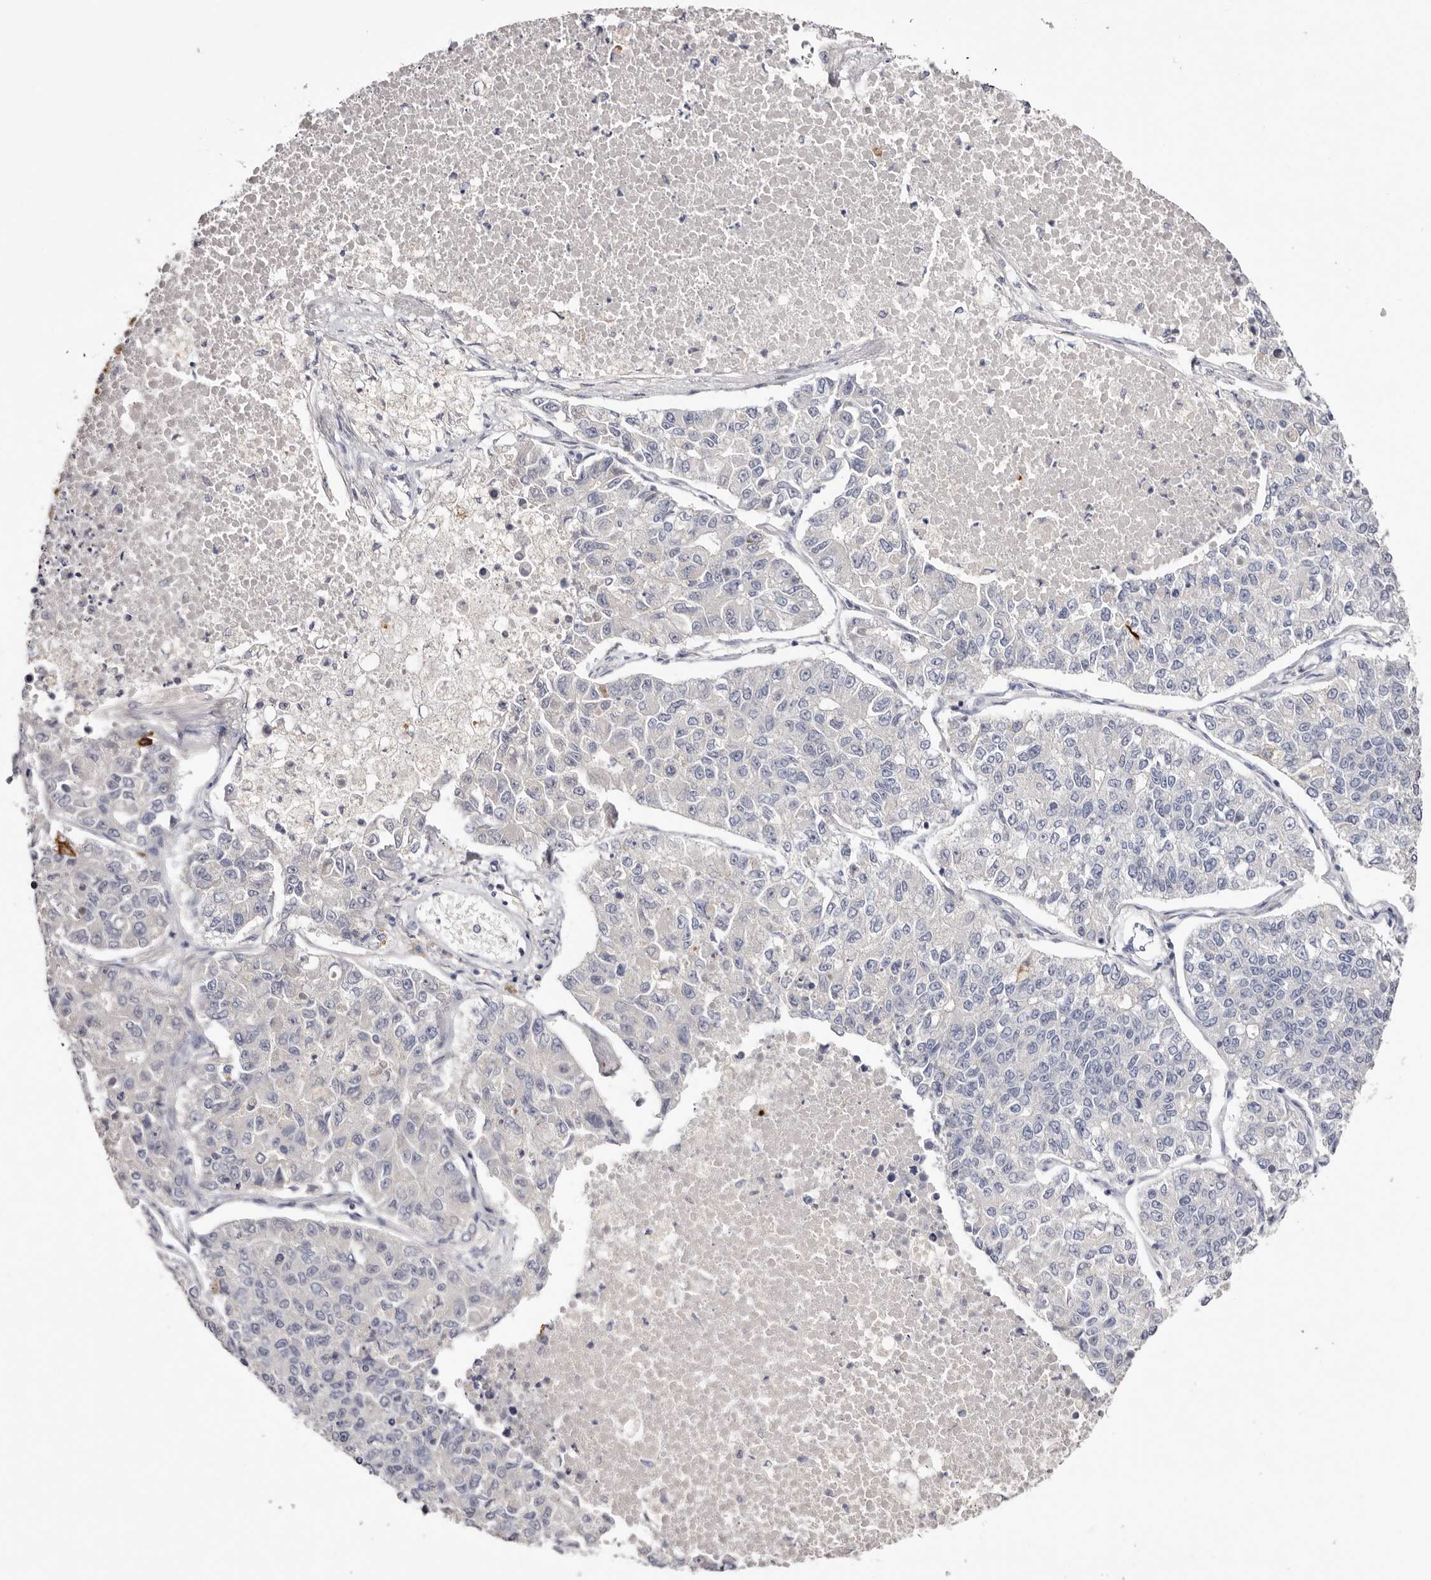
{"staining": {"intensity": "negative", "quantity": "none", "location": "none"}, "tissue": "lung cancer", "cell_type": "Tumor cells", "image_type": "cancer", "snomed": [{"axis": "morphology", "description": "Adenocarcinoma, NOS"}, {"axis": "topography", "description": "Lung"}], "caption": "Protein analysis of lung adenocarcinoma demonstrates no significant staining in tumor cells.", "gene": "S1PR5", "patient": {"sex": "male", "age": 49}}